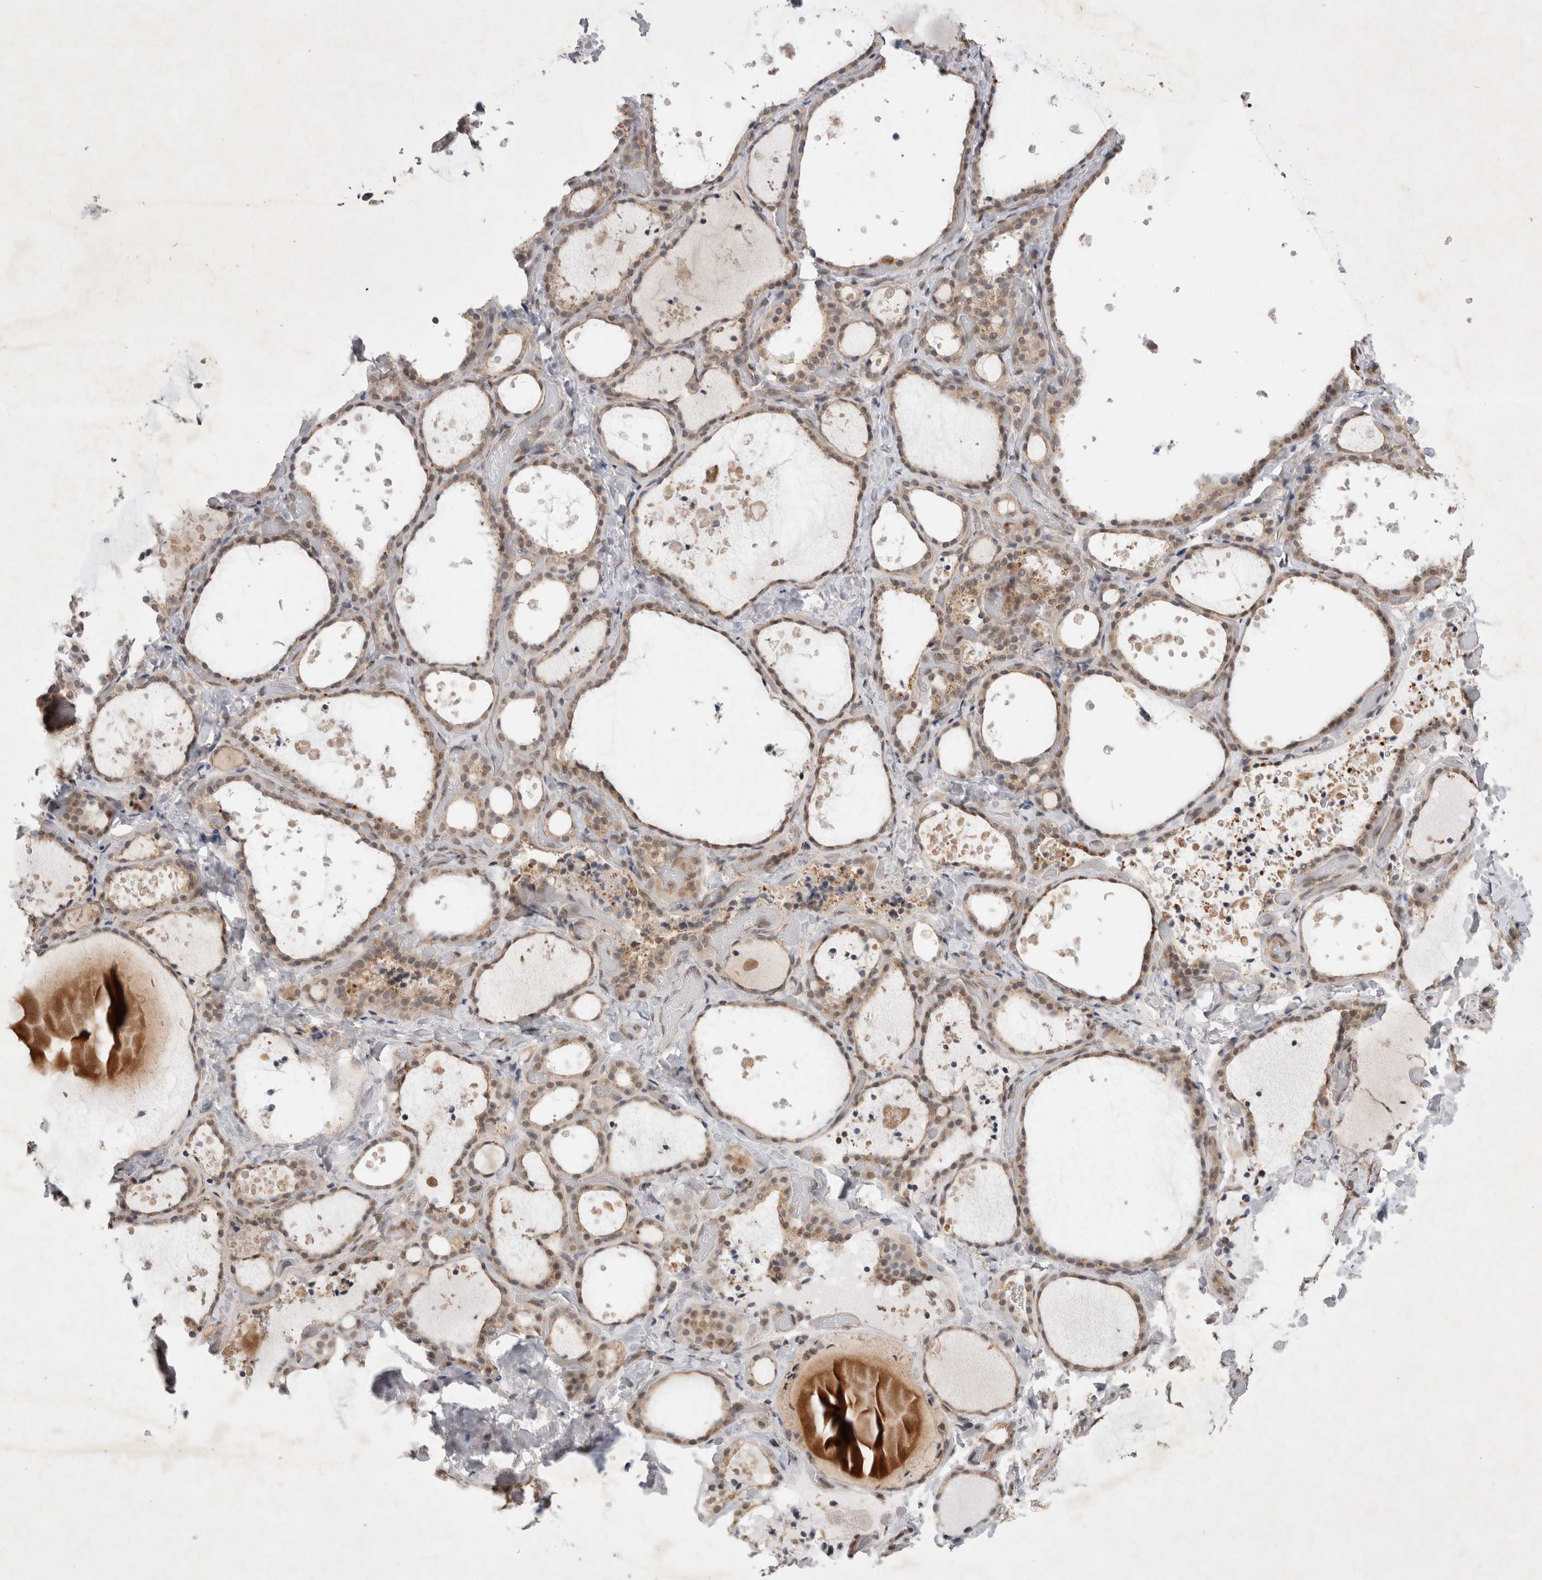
{"staining": {"intensity": "weak", "quantity": ">75%", "location": "cytoplasmic/membranous"}, "tissue": "thyroid gland", "cell_type": "Glandular cells", "image_type": "normal", "snomed": [{"axis": "morphology", "description": "Normal tissue, NOS"}, {"axis": "topography", "description": "Thyroid gland"}], "caption": "Immunohistochemical staining of unremarkable human thyroid gland shows low levels of weak cytoplasmic/membranous positivity in about >75% of glandular cells. The staining is performed using DAB brown chromogen to label protein expression. The nuclei are counter-stained blue using hematoxylin.", "gene": "WIPF2", "patient": {"sex": "female", "age": 44}}